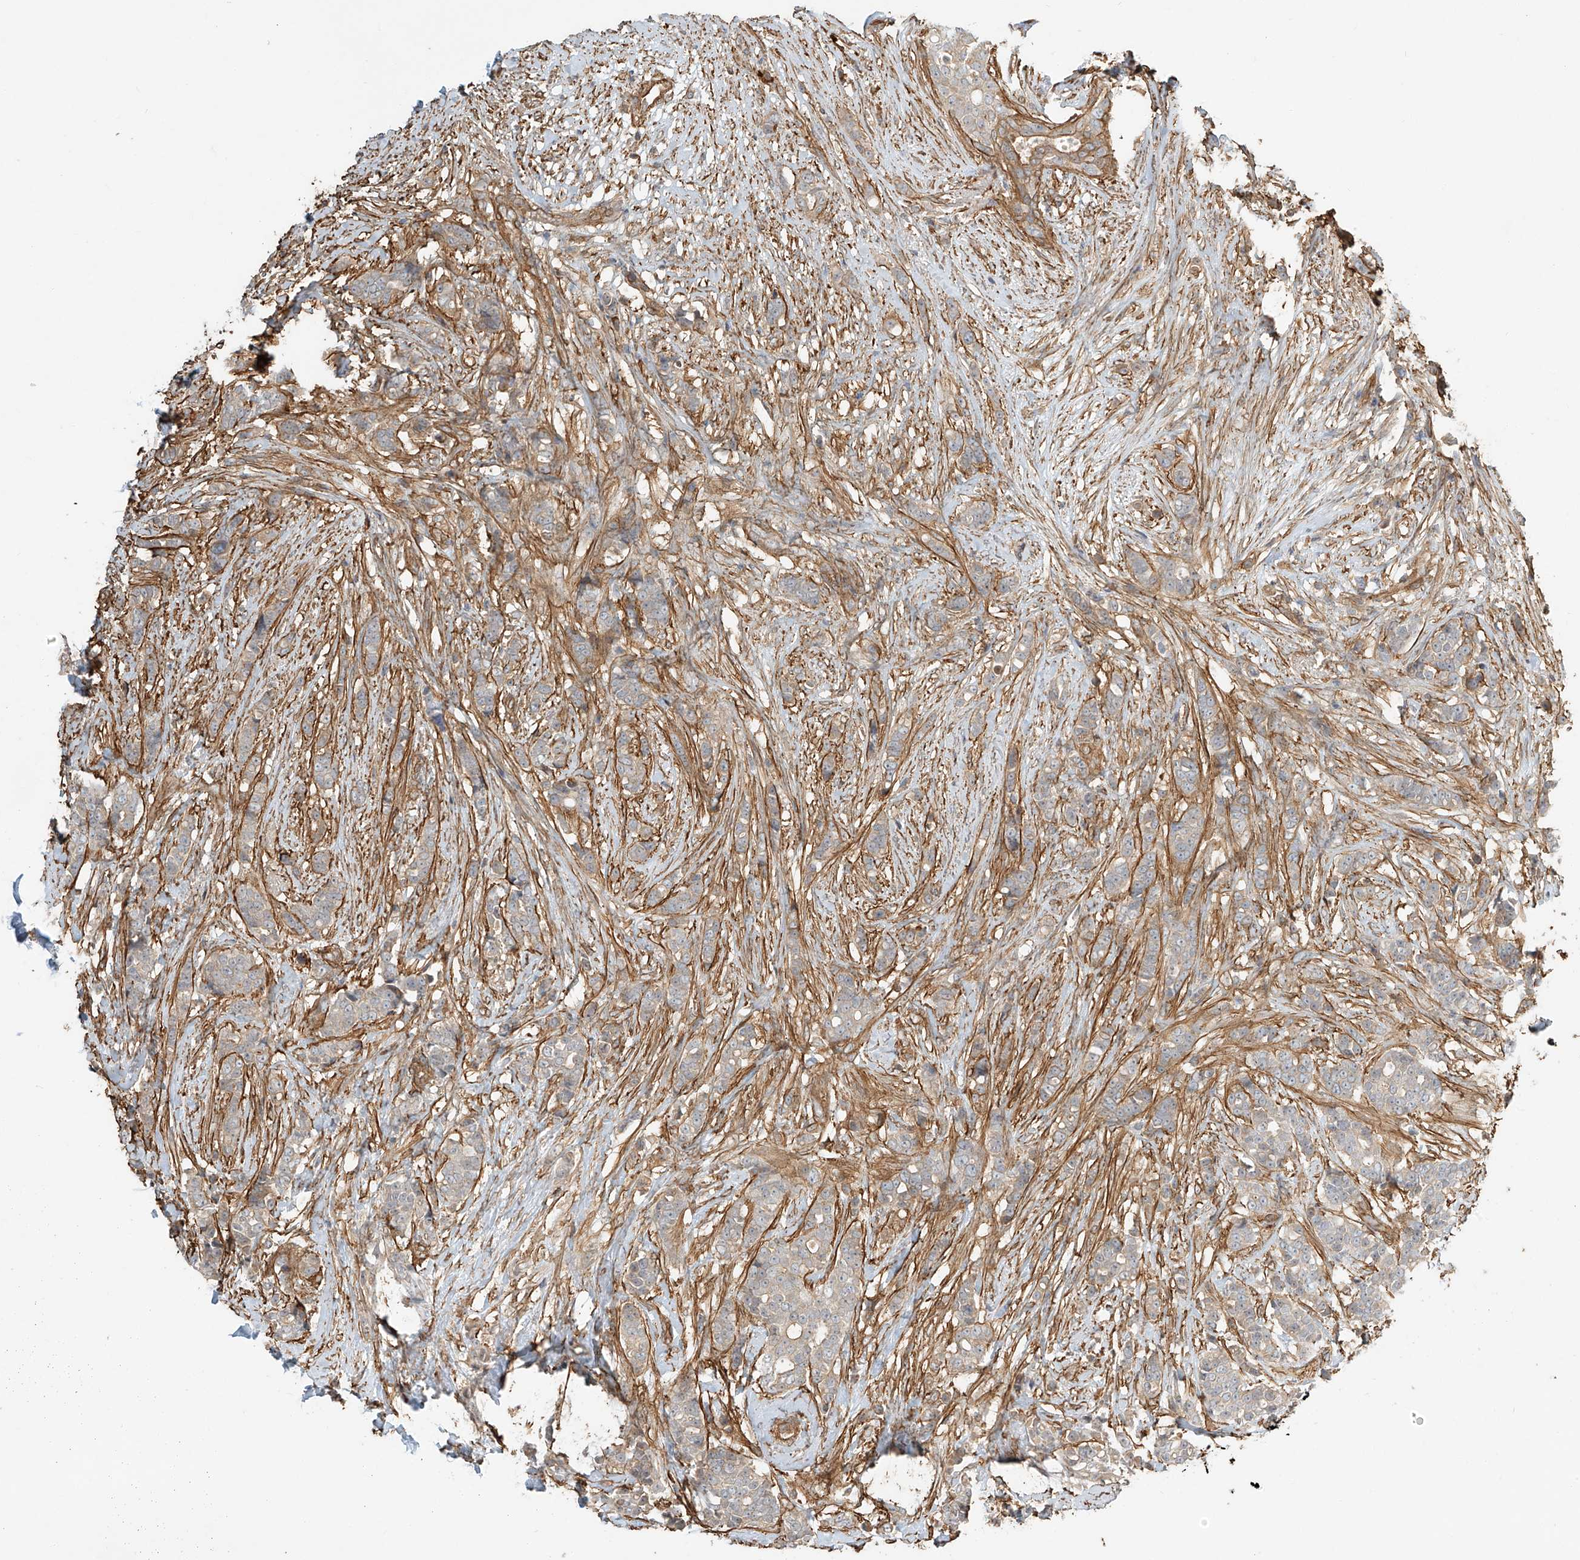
{"staining": {"intensity": "weak", "quantity": "25%-75%", "location": "cytoplasmic/membranous"}, "tissue": "breast cancer", "cell_type": "Tumor cells", "image_type": "cancer", "snomed": [{"axis": "morphology", "description": "Lobular carcinoma"}, {"axis": "topography", "description": "Breast"}], "caption": "The histopathology image demonstrates immunohistochemical staining of breast lobular carcinoma. There is weak cytoplasmic/membranous expression is seen in approximately 25%-75% of tumor cells.", "gene": "CSMD3", "patient": {"sex": "female", "age": 51}}